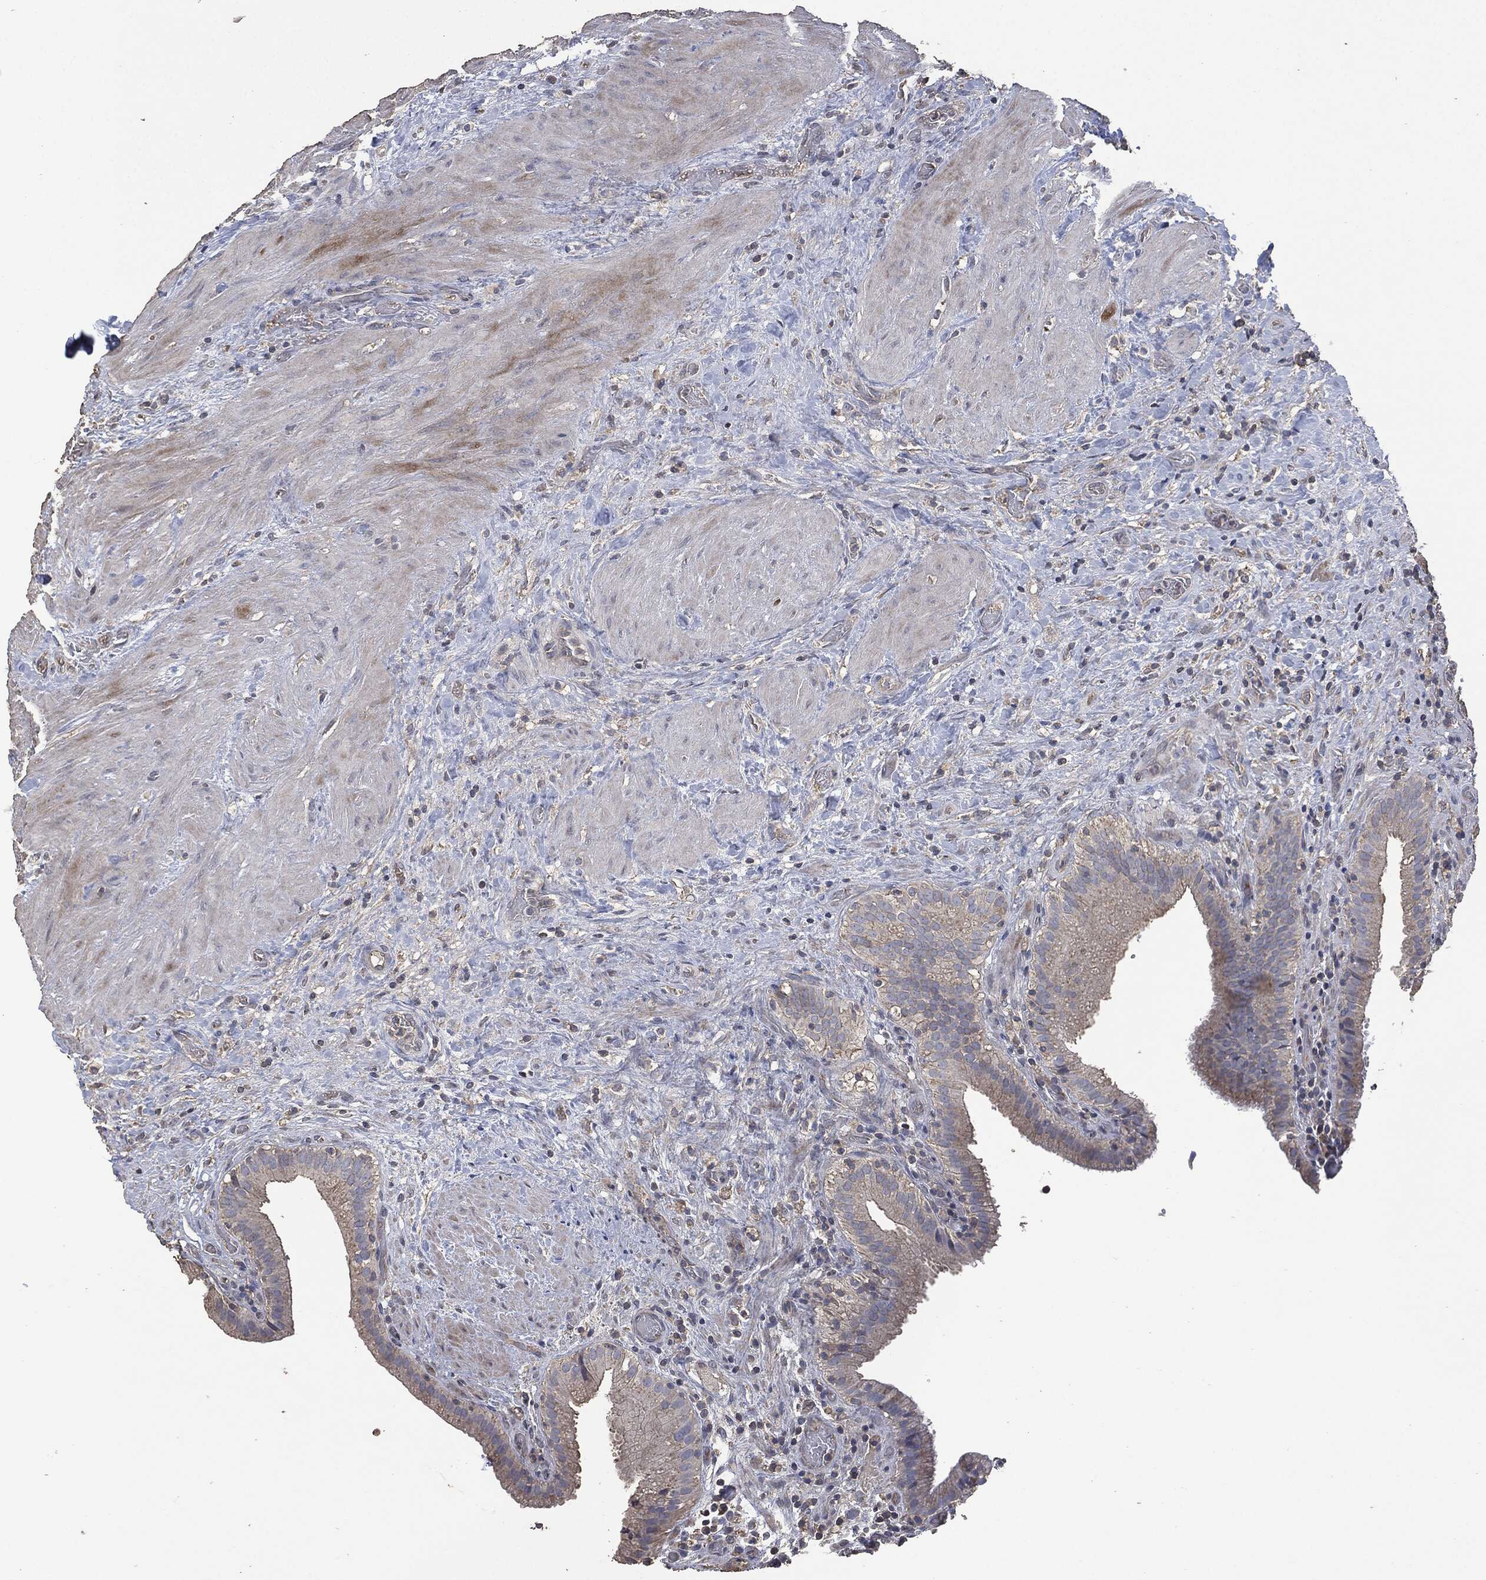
{"staining": {"intensity": "negative", "quantity": "none", "location": "none"}, "tissue": "gallbladder", "cell_type": "Glandular cells", "image_type": "normal", "snomed": [{"axis": "morphology", "description": "Normal tissue, NOS"}, {"axis": "topography", "description": "Gallbladder"}], "caption": "High power microscopy photomicrograph of an immunohistochemistry (IHC) histopathology image of normal gallbladder, revealing no significant positivity in glandular cells.", "gene": "MSLN", "patient": {"sex": "male", "age": 62}}